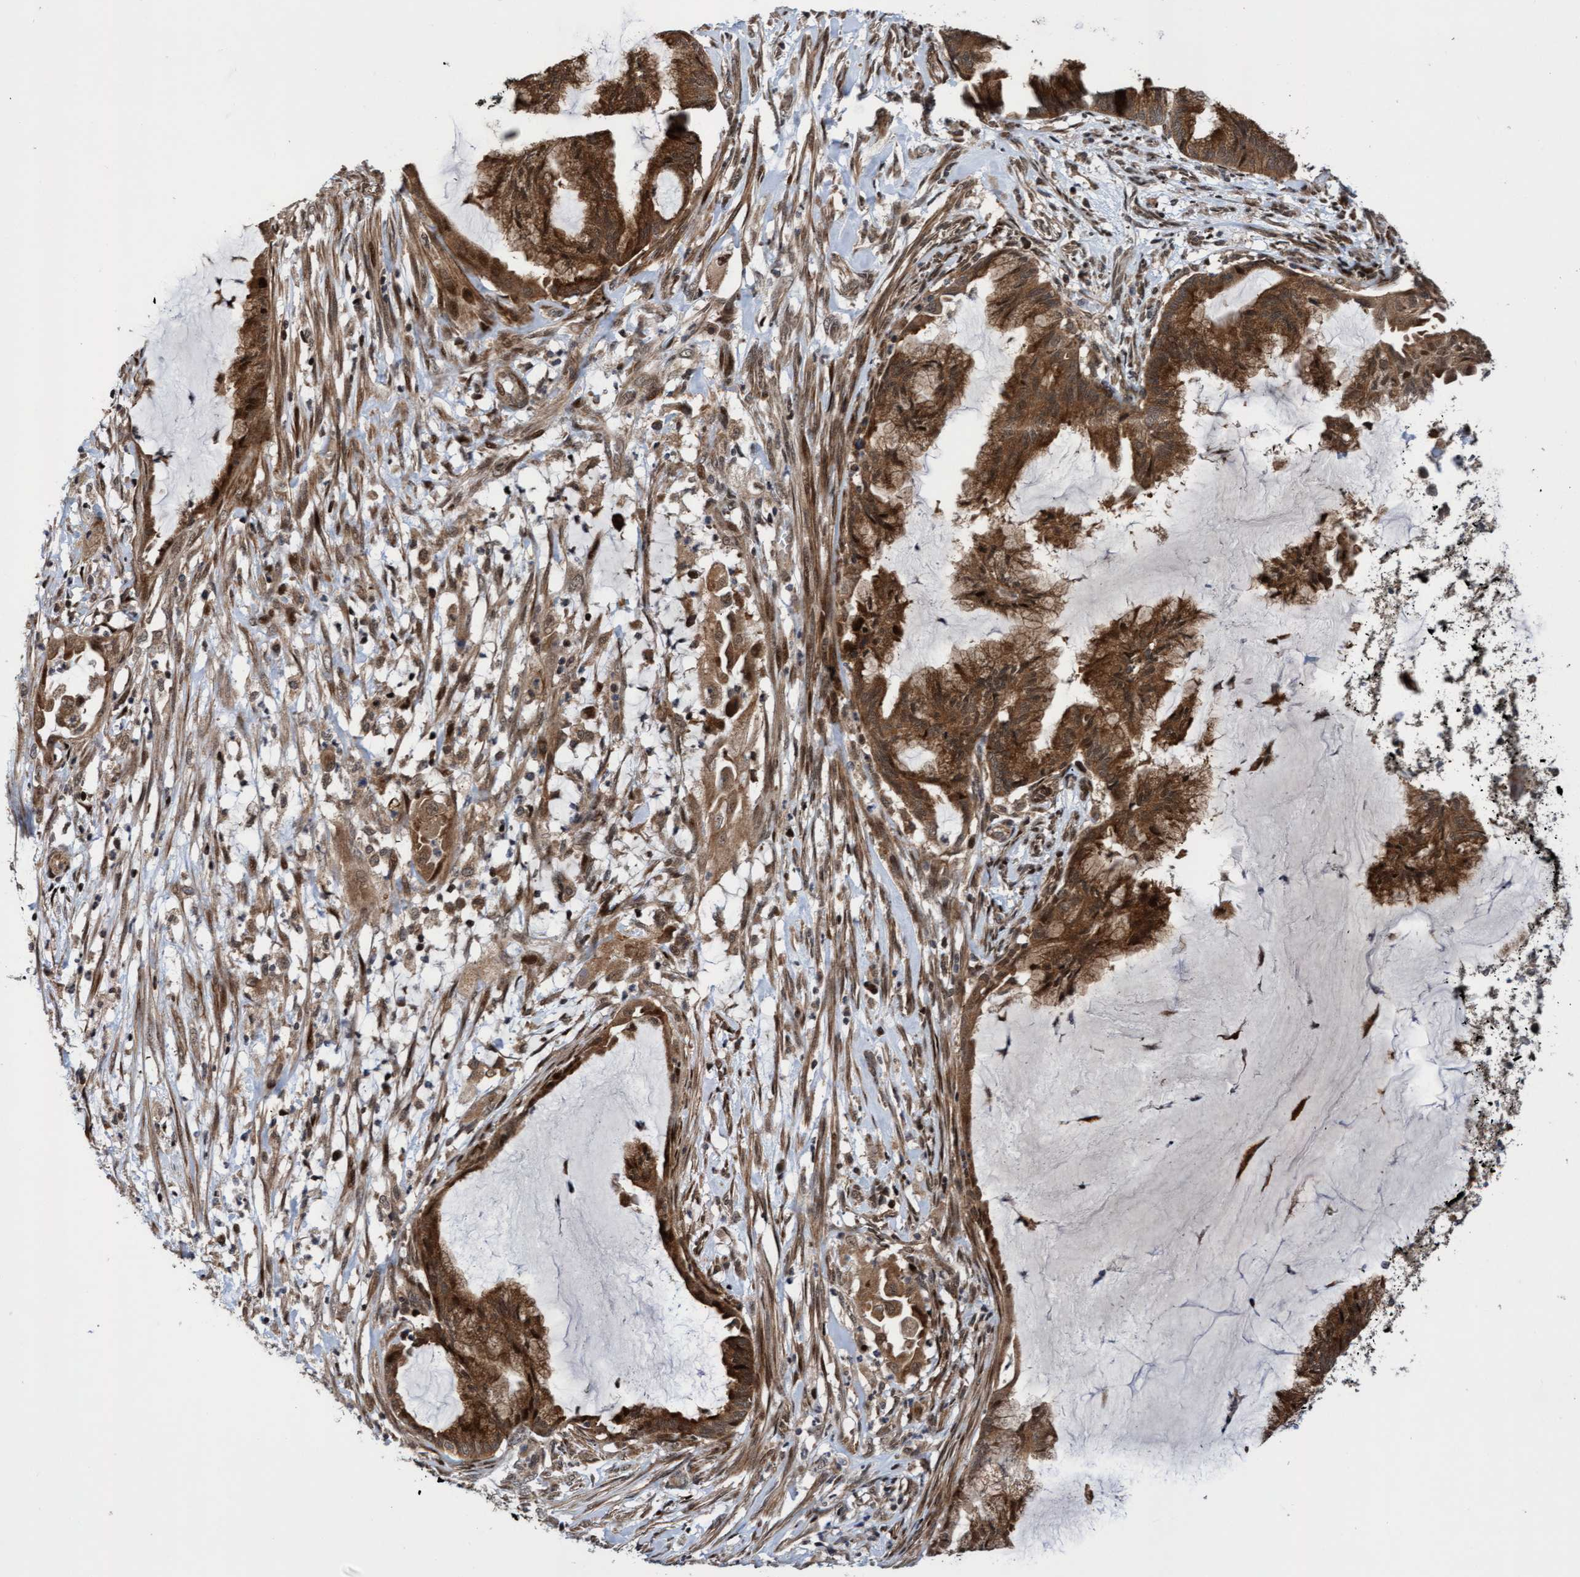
{"staining": {"intensity": "moderate", "quantity": ">75%", "location": "cytoplasmic/membranous"}, "tissue": "endometrial cancer", "cell_type": "Tumor cells", "image_type": "cancer", "snomed": [{"axis": "morphology", "description": "Adenocarcinoma, NOS"}, {"axis": "topography", "description": "Endometrium"}], "caption": "Immunohistochemical staining of human endometrial adenocarcinoma reveals moderate cytoplasmic/membranous protein positivity in about >75% of tumor cells. The staining was performed using DAB to visualize the protein expression in brown, while the nuclei were stained in blue with hematoxylin (Magnification: 20x).", "gene": "ITFG1", "patient": {"sex": "female", "age": 86}}